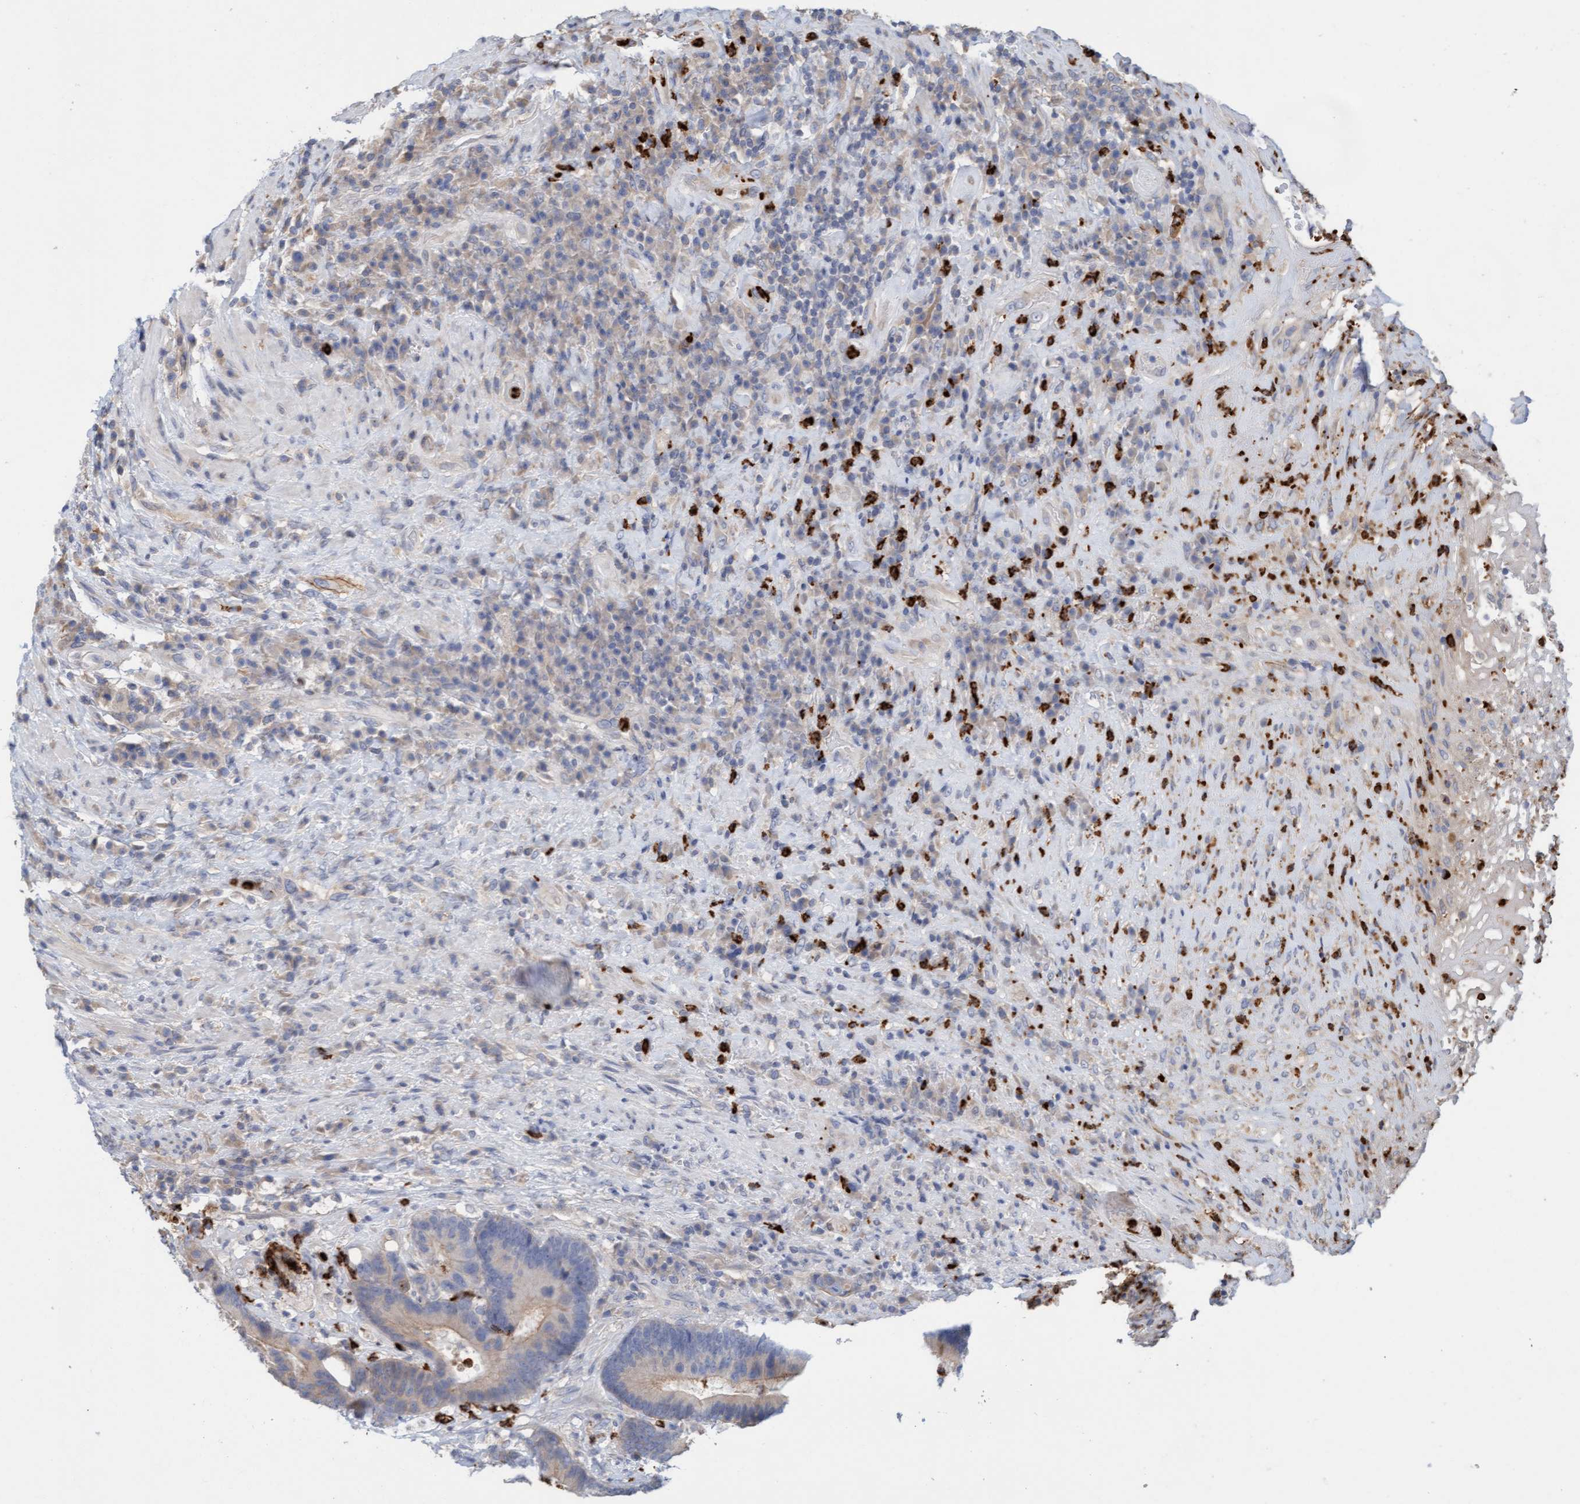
{"staining": {"intensity": "weak", "quantity": "25%-75%", "location": "cytoplasmic/membranous"}, "tissue": "colorectal cancer", "cell_type": "Tumor cells", "image_type": "cancer", "snomed": [{"axis": "morphology", "description": "Adenocarcinoma, NOS"}, {"axis": "topography", "description": "Rectum"}], "caption": "Approximately 25%-75% of tumor cells in colorectal cancer display weak cytoplasmic/membranous protein positivity as visualized by brown immunohistochemical staining.", "gene": "MMP8", "patient": {"sex": "female", "age": 89}}